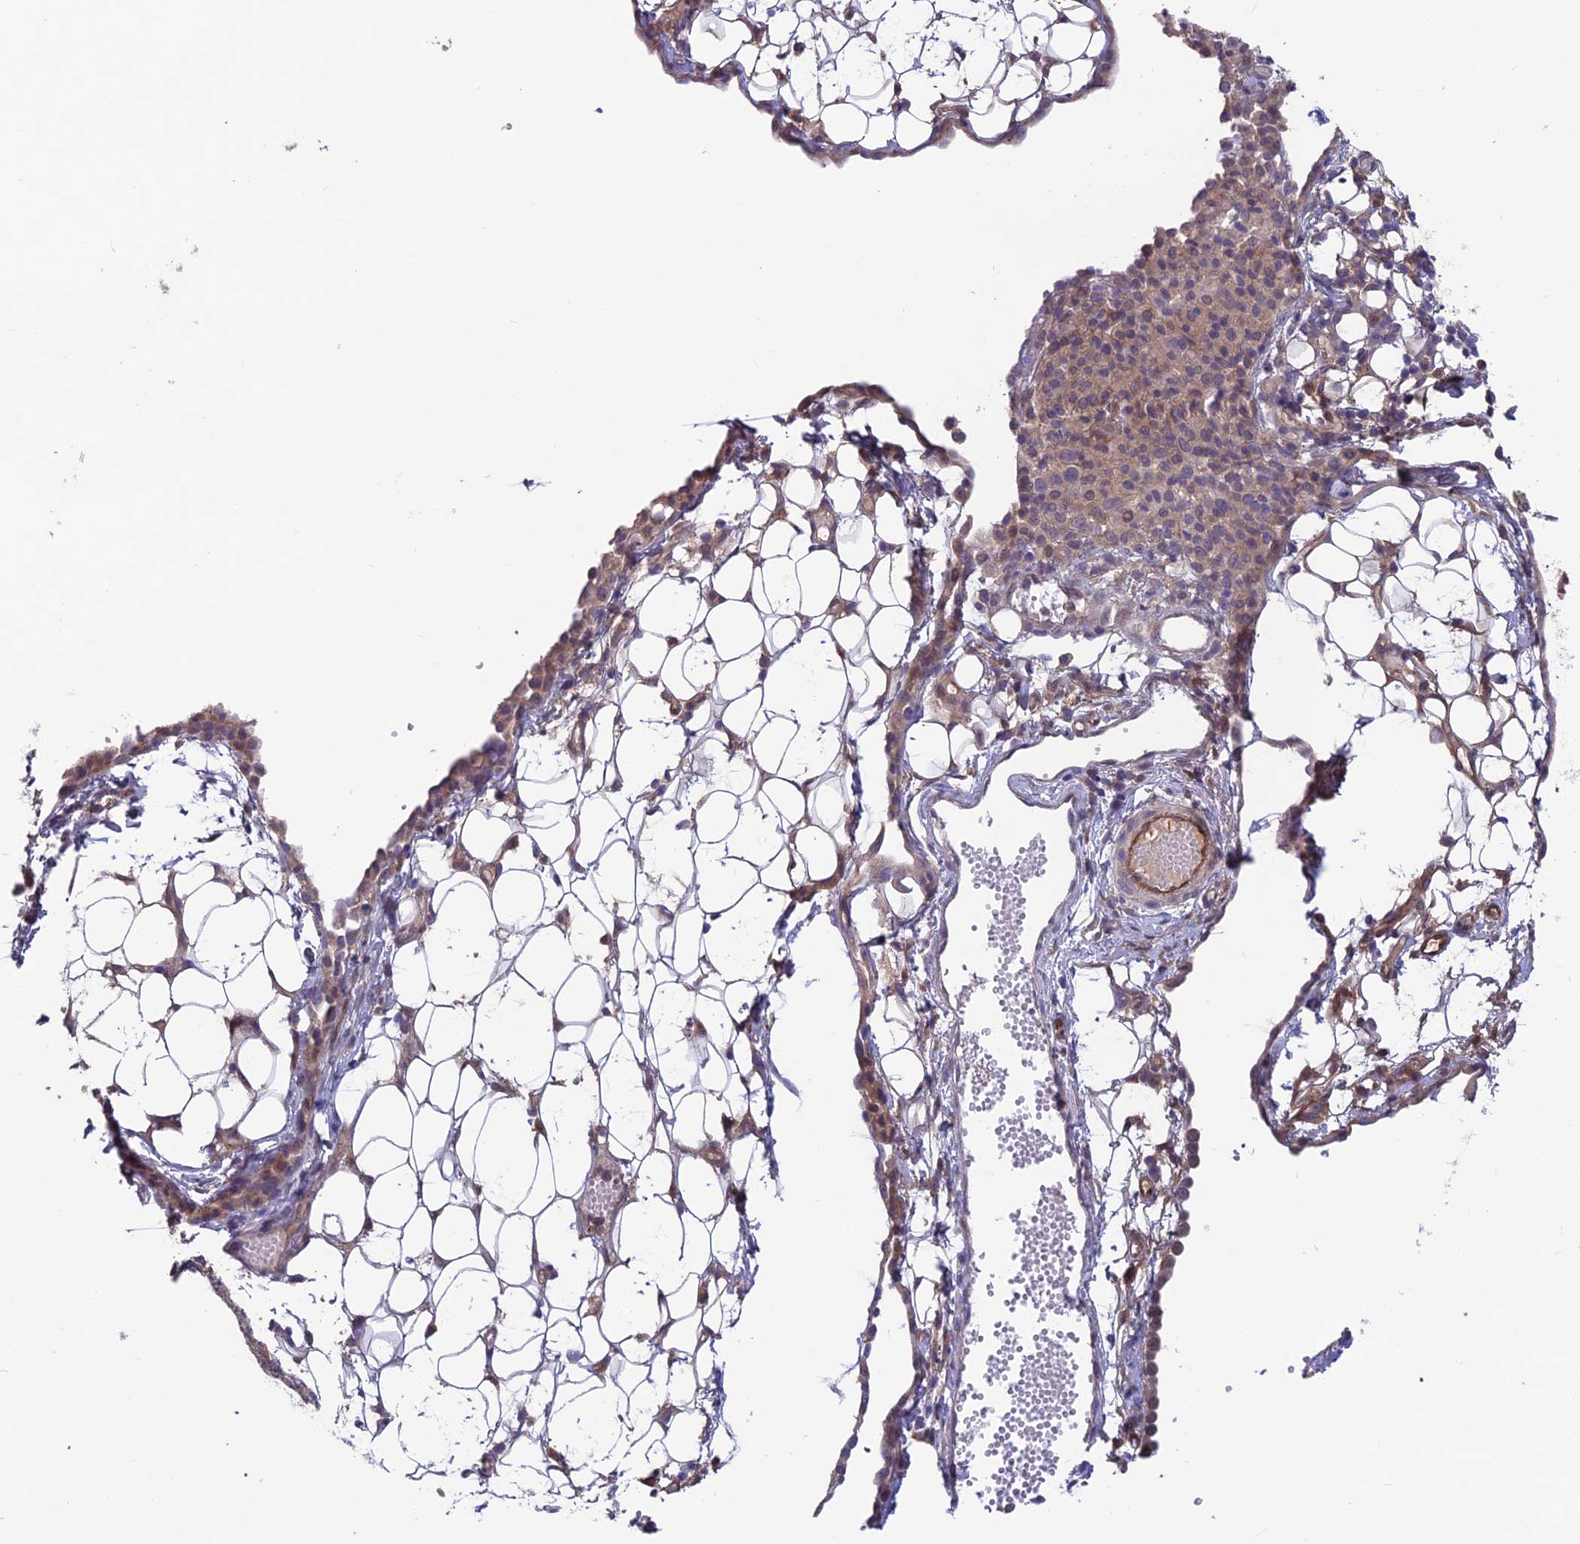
{"staining": {"intensity": "weak", "quantity": ">75%", "location": "cytoplasmic/membranous"}, "tissue": "ovarian cancer", "cell_type": "Tumor cells", "image_type": "cancer", "snomed": [{"axis": "morphology", "description": "Carcinoma, endometroid"}, {"axis": "topography", "description": "Ovary"}], "caption": "Immunohistochemical staining of human ovarian cancer exhibits weak cytoplasmic/membranous protein staining in approximately >75% of tumor cells.", "gene": "MAST2", "patient": {"sex": "female", "age": 42}}